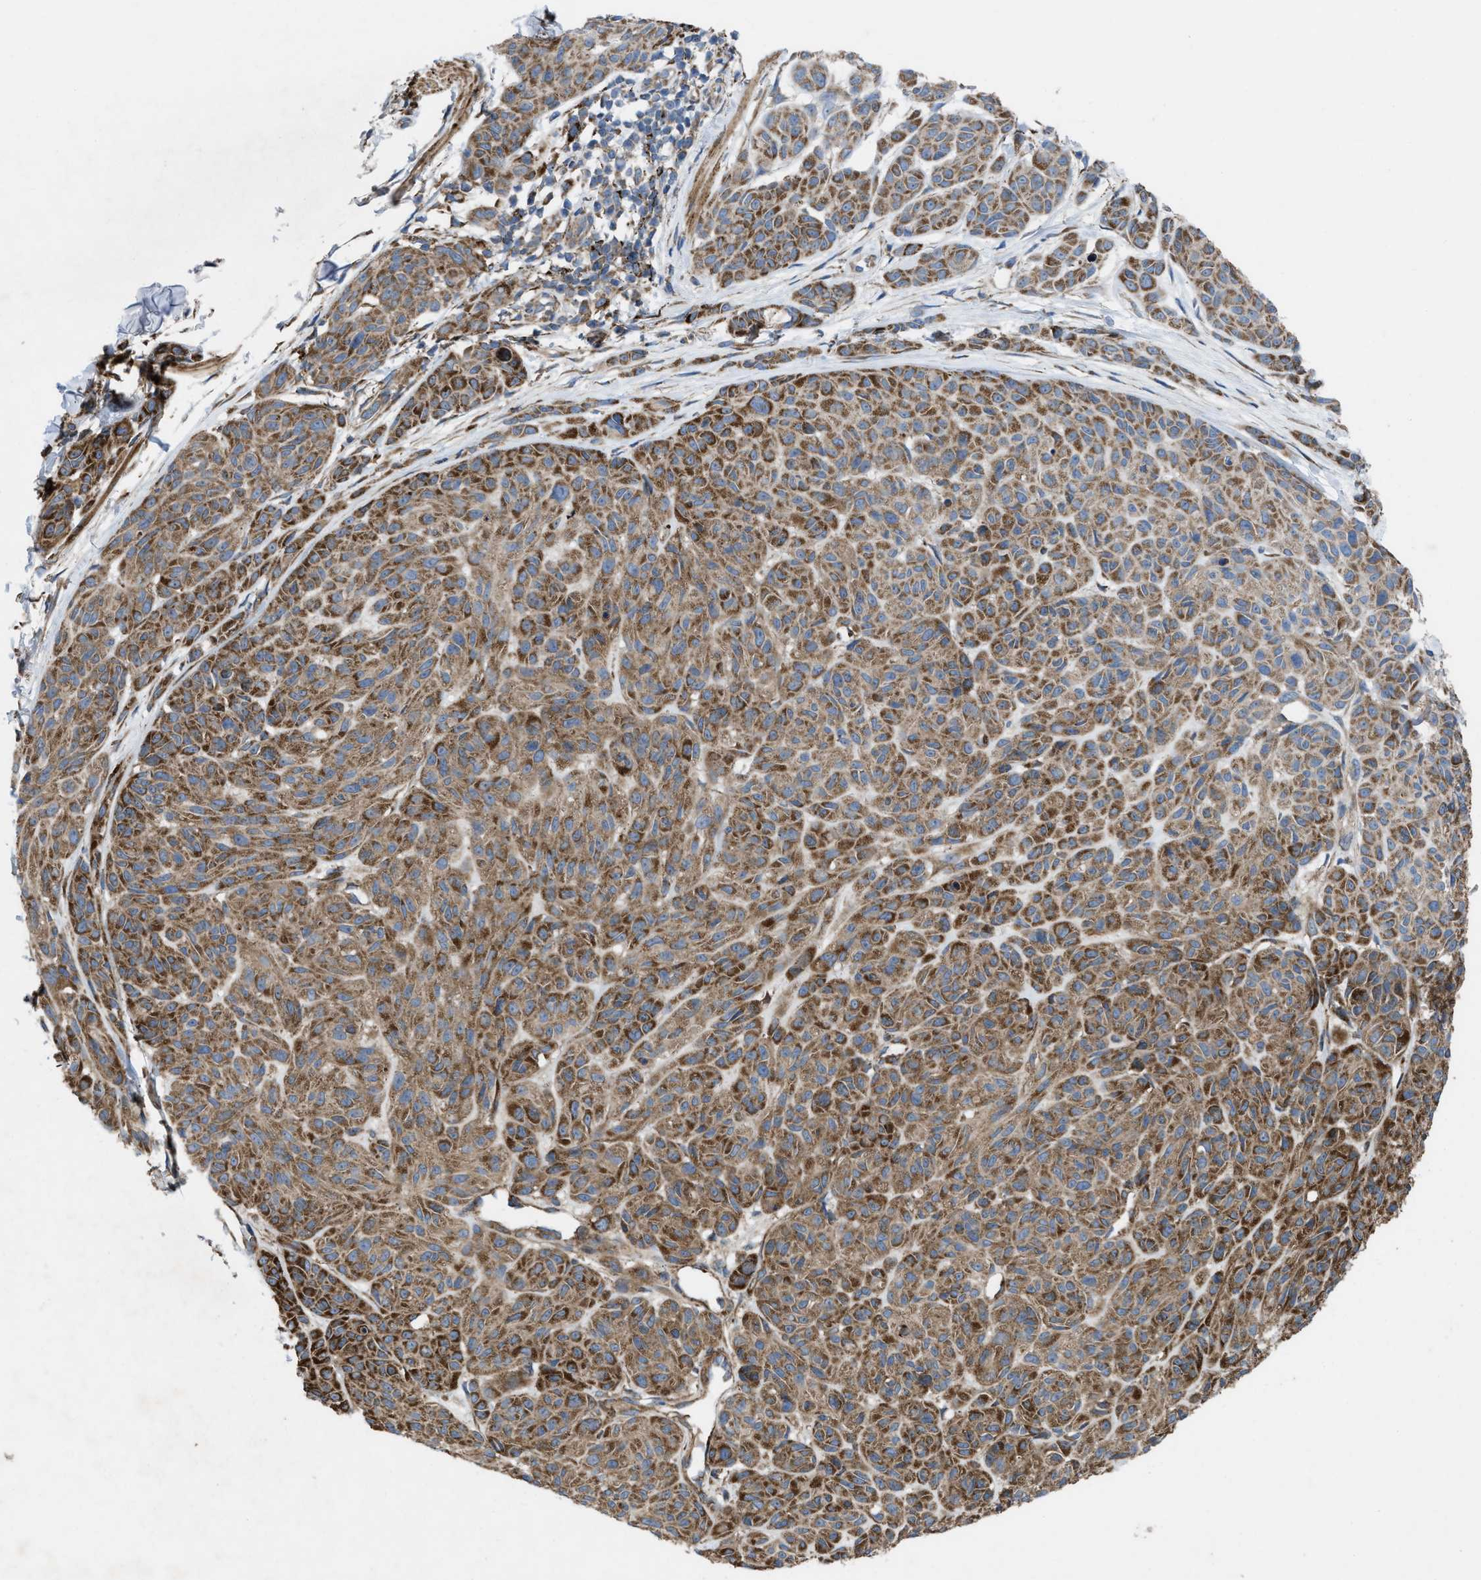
{"staining": {"intensity": "moderate", "quantity": ">75%", "location": "cytoplasmic/membranous"}, "tissue": "melanoma", "cell_type": "Tumor cells", "image_type": "cancer", "snomed": [{"axis": "morphology", "description": "Malignant melanoma, NOS"}, {"axis": "topography", "description": "Skin"}], "caption": "About >75% of tumor cells in human melanoma reveal moderate cytoplasmic/membranous protein positivity as visualized by brown immunohistochemical staining.", "gene": "PER3", "patient": {"sex": "male", "age": 62}}